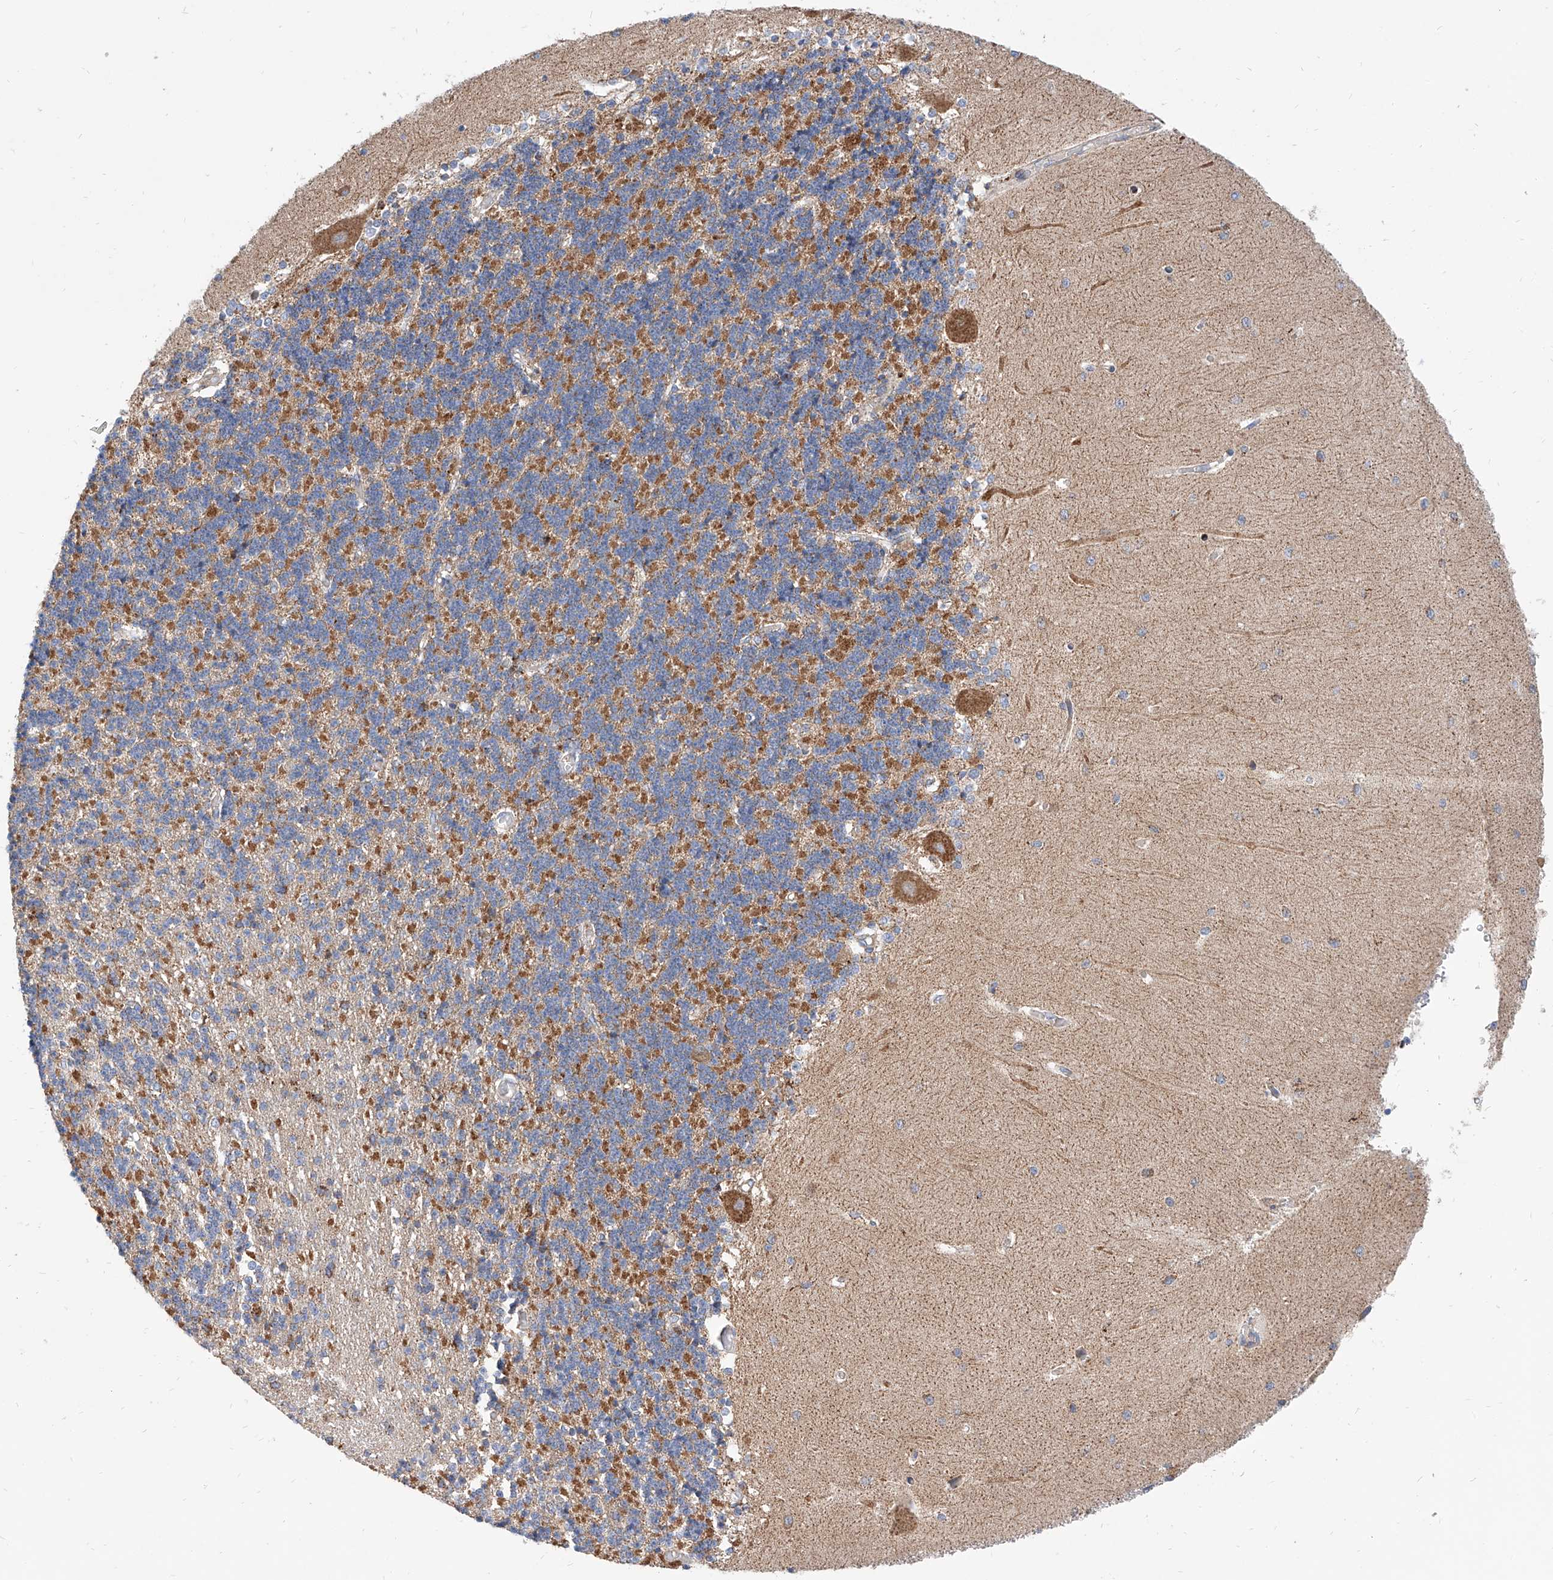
{"staining": {"intensity": "moderate", "quantity": ">75%", "location": "cytoplasmic/membranous"}, "tissue": "cerebellum", "cell_type": "Cells in granular layer", "image_type": "normal", "snomed": [{"axis": "morphology", "description": "Normal tissue, NOS"}, {"axis": "topography", "description": "Cerebellum"}], "caption": "Immunohistochemical staining of normal cerebellum demonstrates >75% levels of moderate cytoplasmic/membranous protein positivity in approximately >75% of cells in granular layer.", "gene": "CPNE5", "patient": {"sex": "male", "age": 37}}